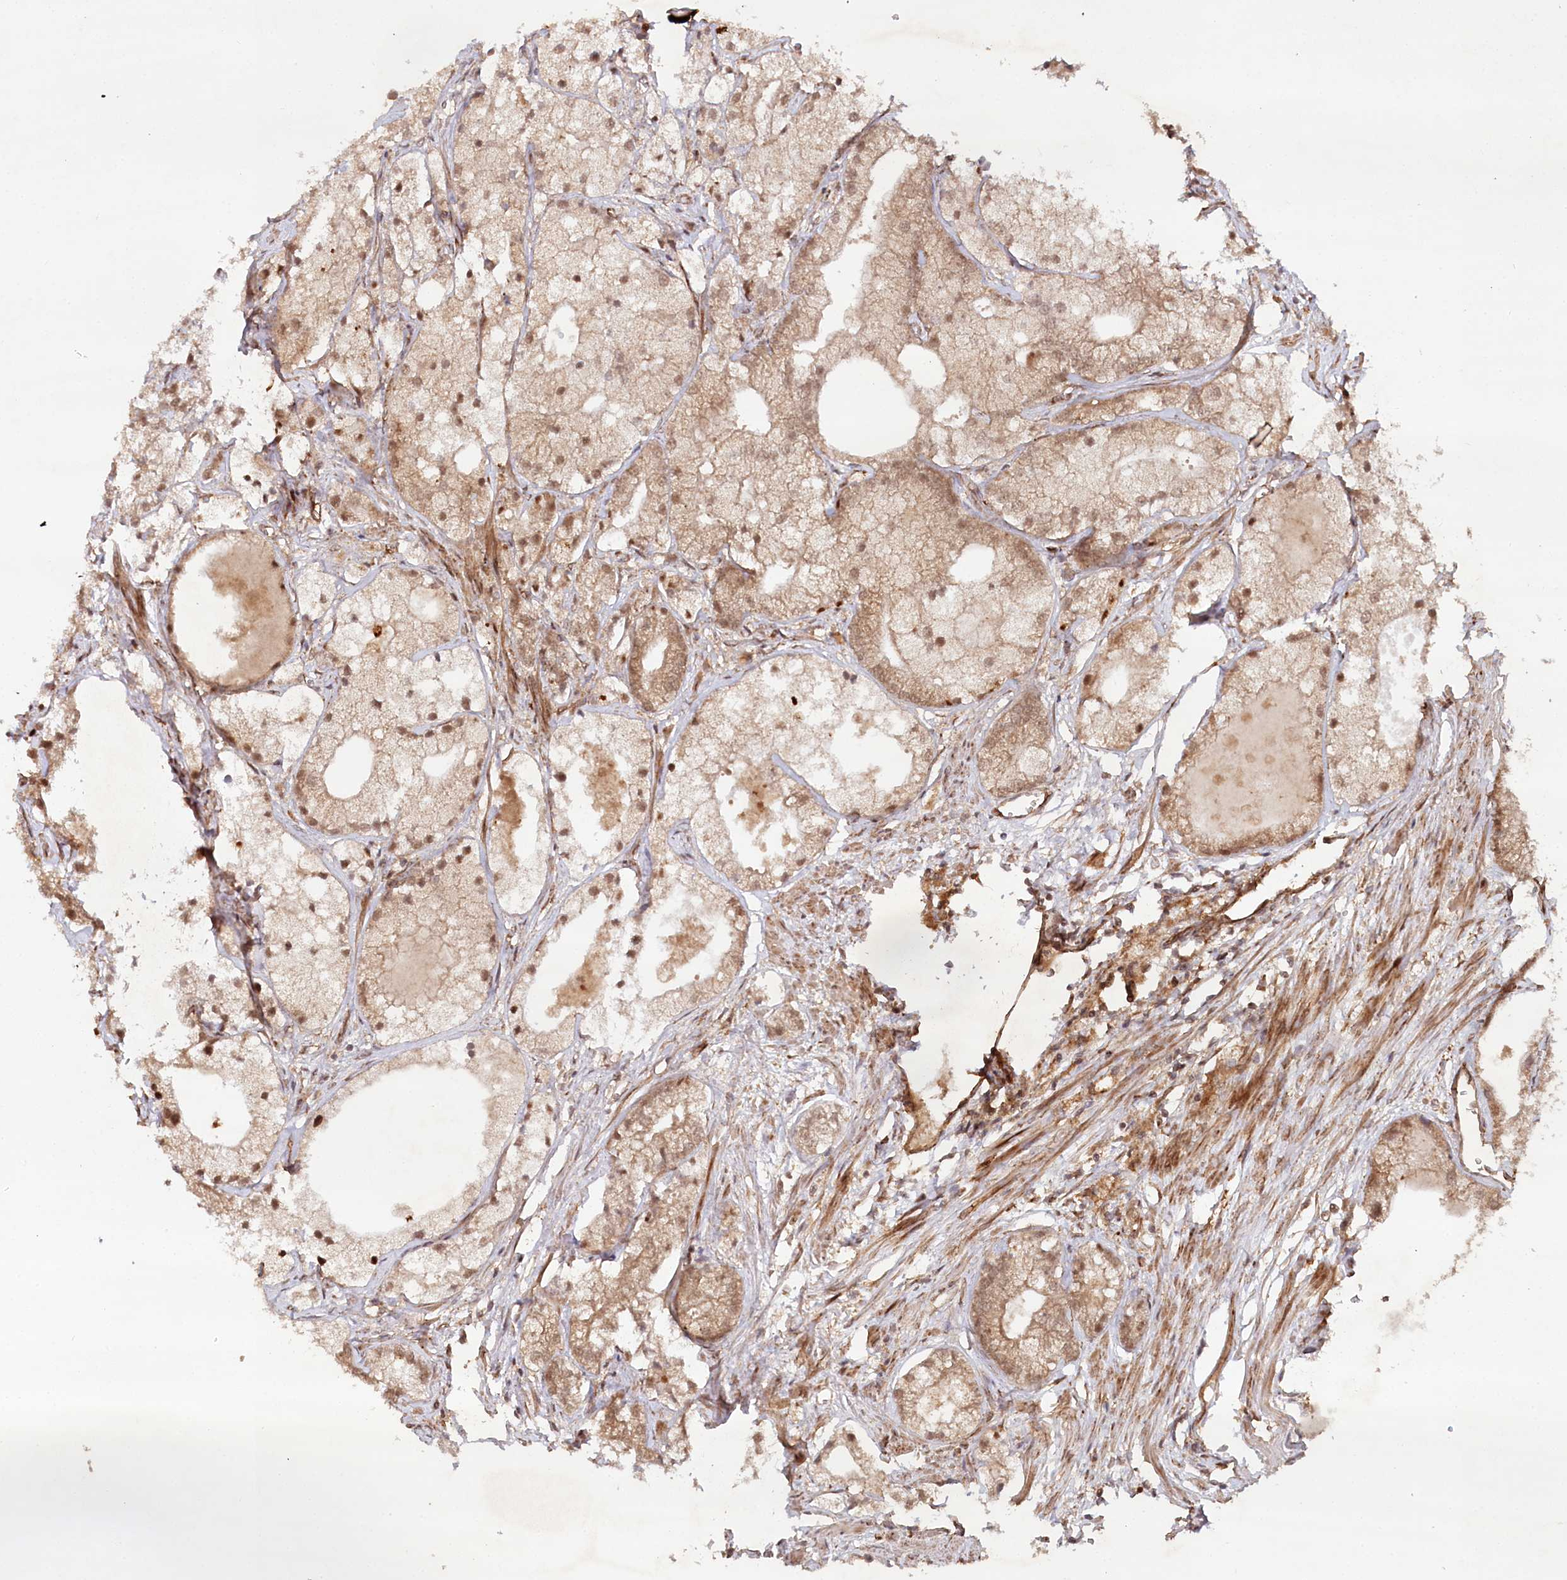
{"staining": {"intensity": "moderate", "quantity": "25%-75%", "location": "cytoplasmic/membranous,nuclear"}, "tissue": "prostate cancer", "cell_type": "Tumor cells", "image_type": "cancer", "snomed": [{"axis": "morphology", "description": "Adenocarcinoma, Low grade"}, {"axis": "topography", "description": "Prostate"}], "caption": "Tumor cells demonstrate moderate cytoplasmic/membranous and nuclear expression in about 25%-75% of cells in prostate cancer. The staining was performed using DAB to visualize the protein expression in brown, while the nuclei were stained in blue with hematoxylin (Magnification: 20x).", "gene": "ALKBH8", "patient": {"sex": "male", "age": 69}}